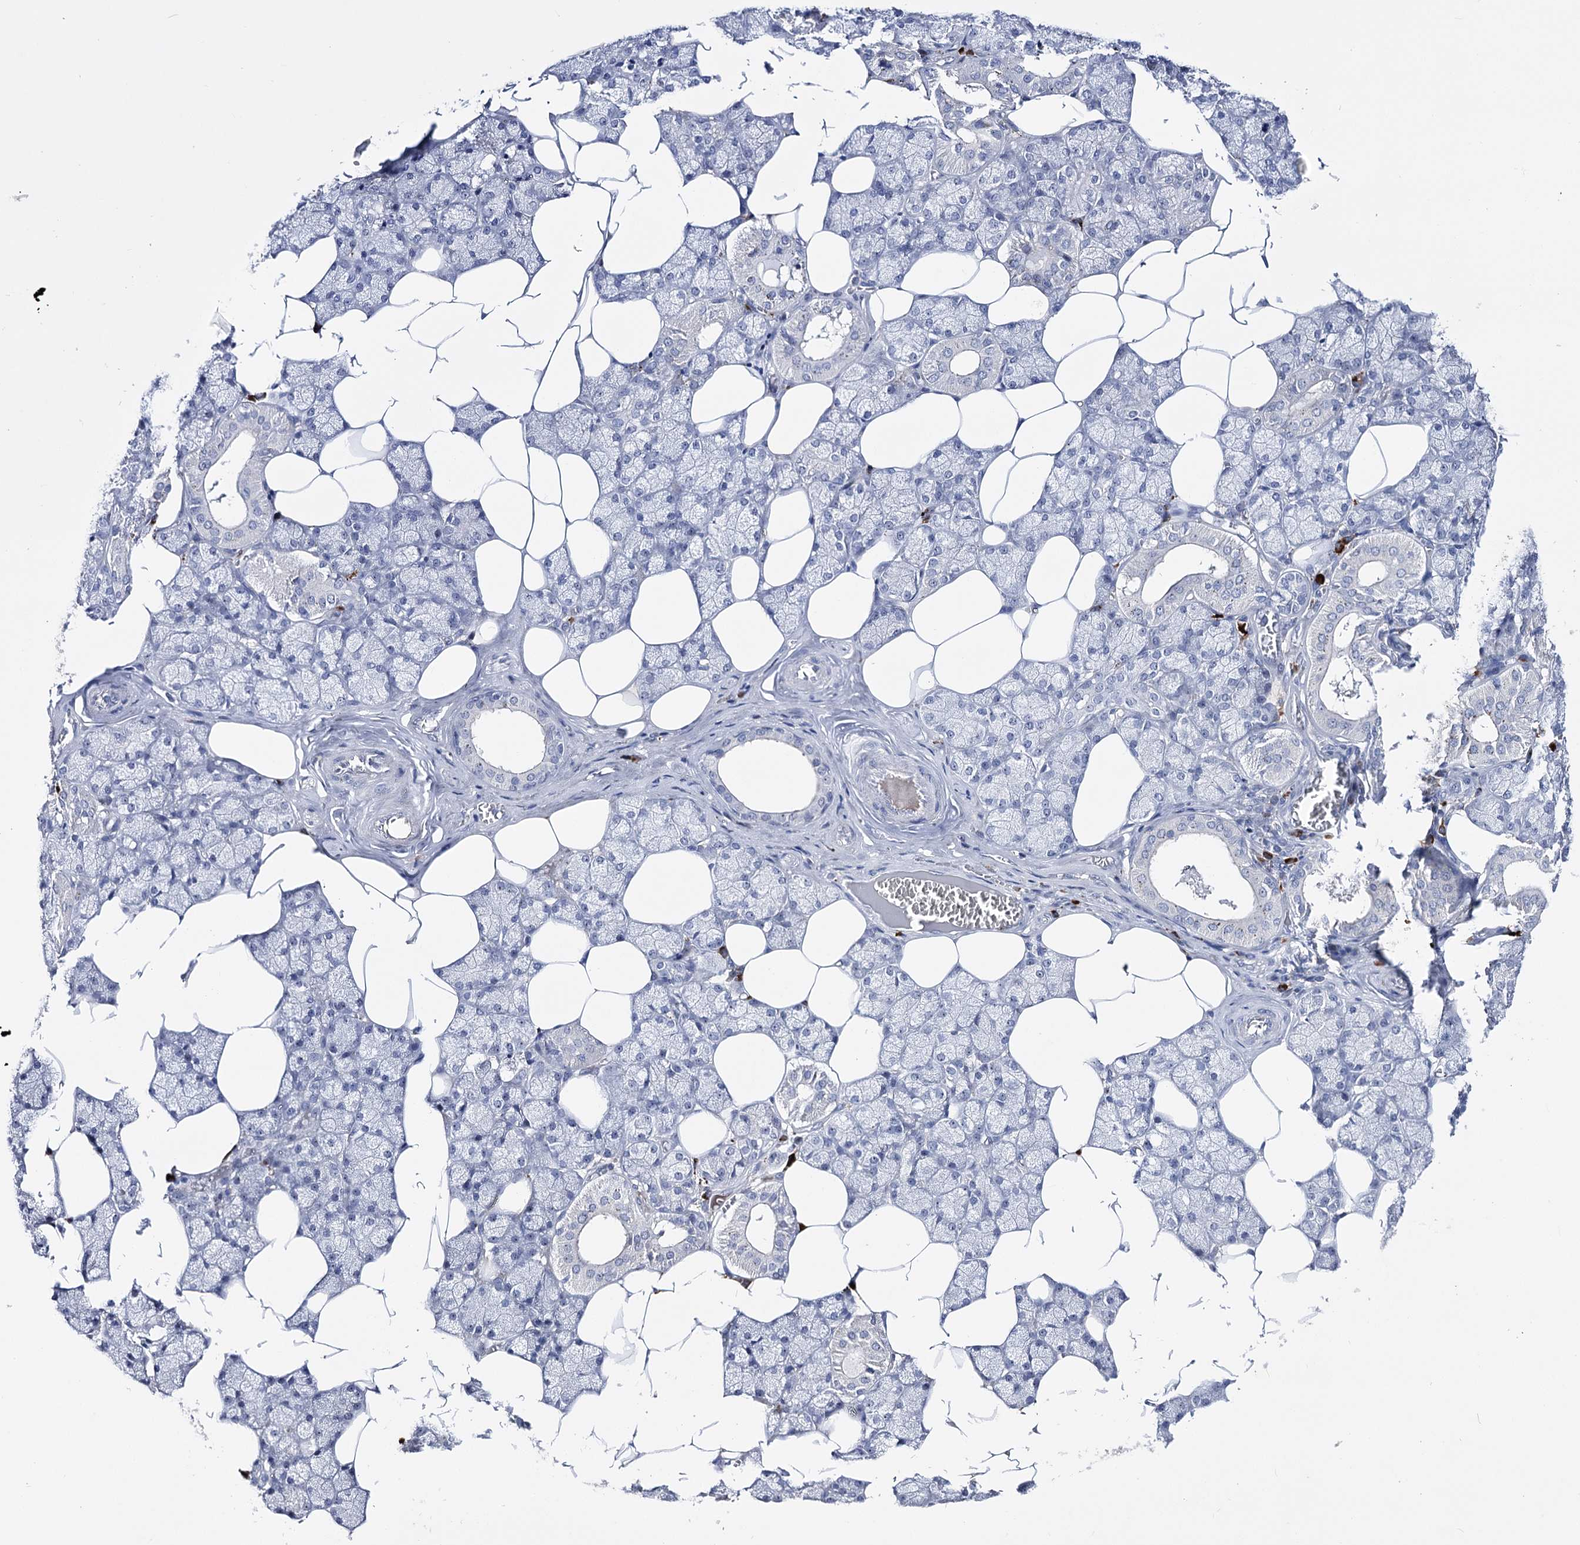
{"staining": {"intensity": "negative", "quantity": "none", "location": "none"}, "tissue": "salivary gland", "cell_type": "Glandular cells", "image_type": "normal", "snomed": [{"axis": "morphology", "description": "Normal tissue, NOS"}, {"axis": "topography", "description": "Salivary gland"}], "caption": "A high-resolution photomicrograph shows immunohistochemistry (IHC) staining of normal salivary gland, which exhibits no significant staining in glandular cells.", "gene": "PCGF5", "patient": {"sex": "male", "age": 62}}